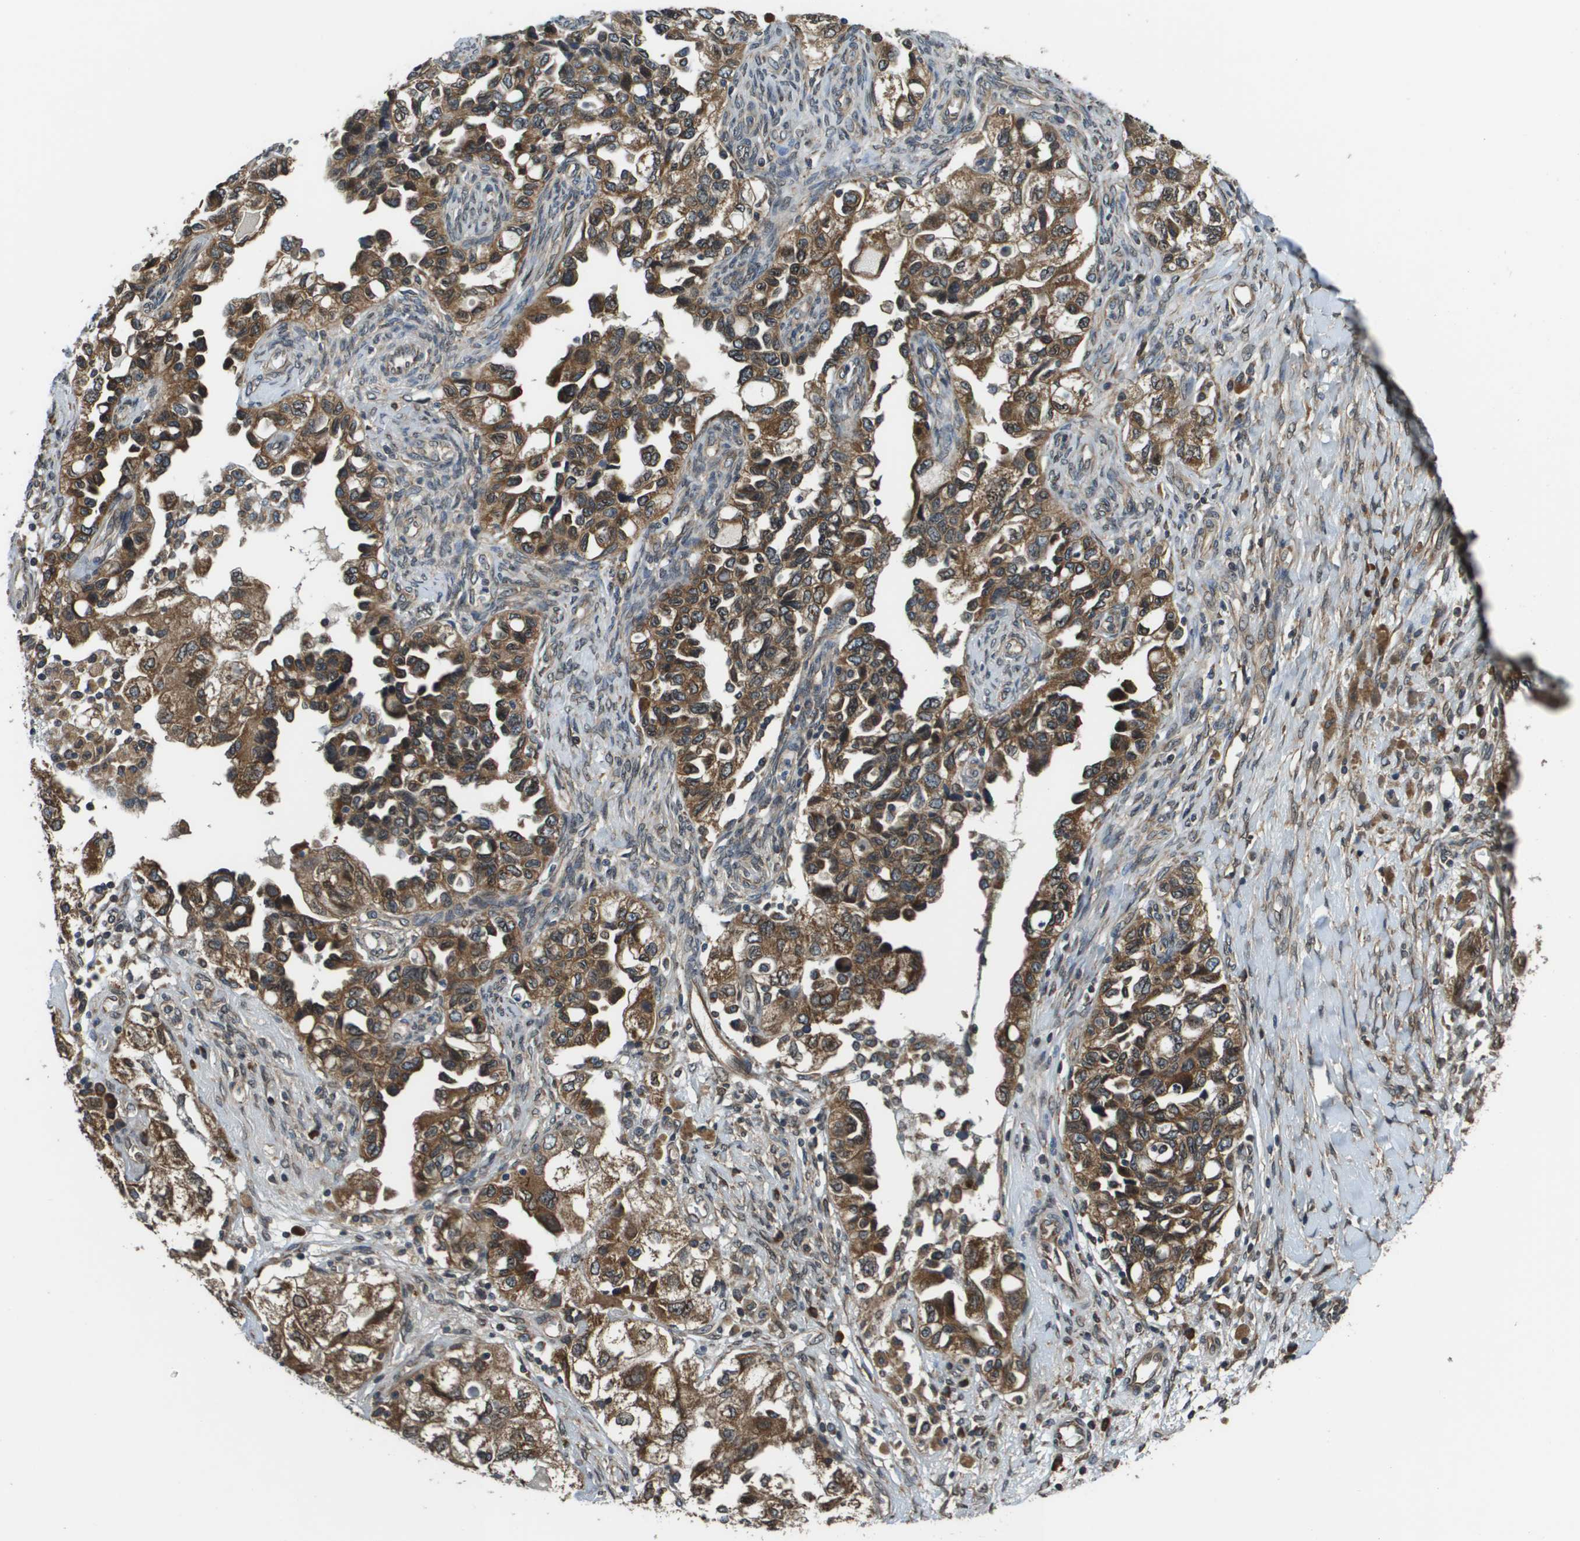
{"staining": {"intensity": "moderate", "quantity": ">75%", "location": "cytoplasmic/membranous"}, "tissue": "ovarian cancer", "cell_type": "Tumor cells", "image_type": "cancer", "snomed": [{"axis": "morphology", "description": "Carcinoma, NOS"}, {"axis": "morphology", "description": "Cystadenocarcinoma, serous, NOS"}, {"axis": "topography", "description": "Ovary"}], "caption": "Immunohistochemistry (IHC) of serous cystadenocarcinoma (ovarian) reveals medium levels of moderate cytoplasmic/membranous expression in about >75% of tumor cells.", "gene": "SEC62", "patient": {"sex": "female", "age": 69}}